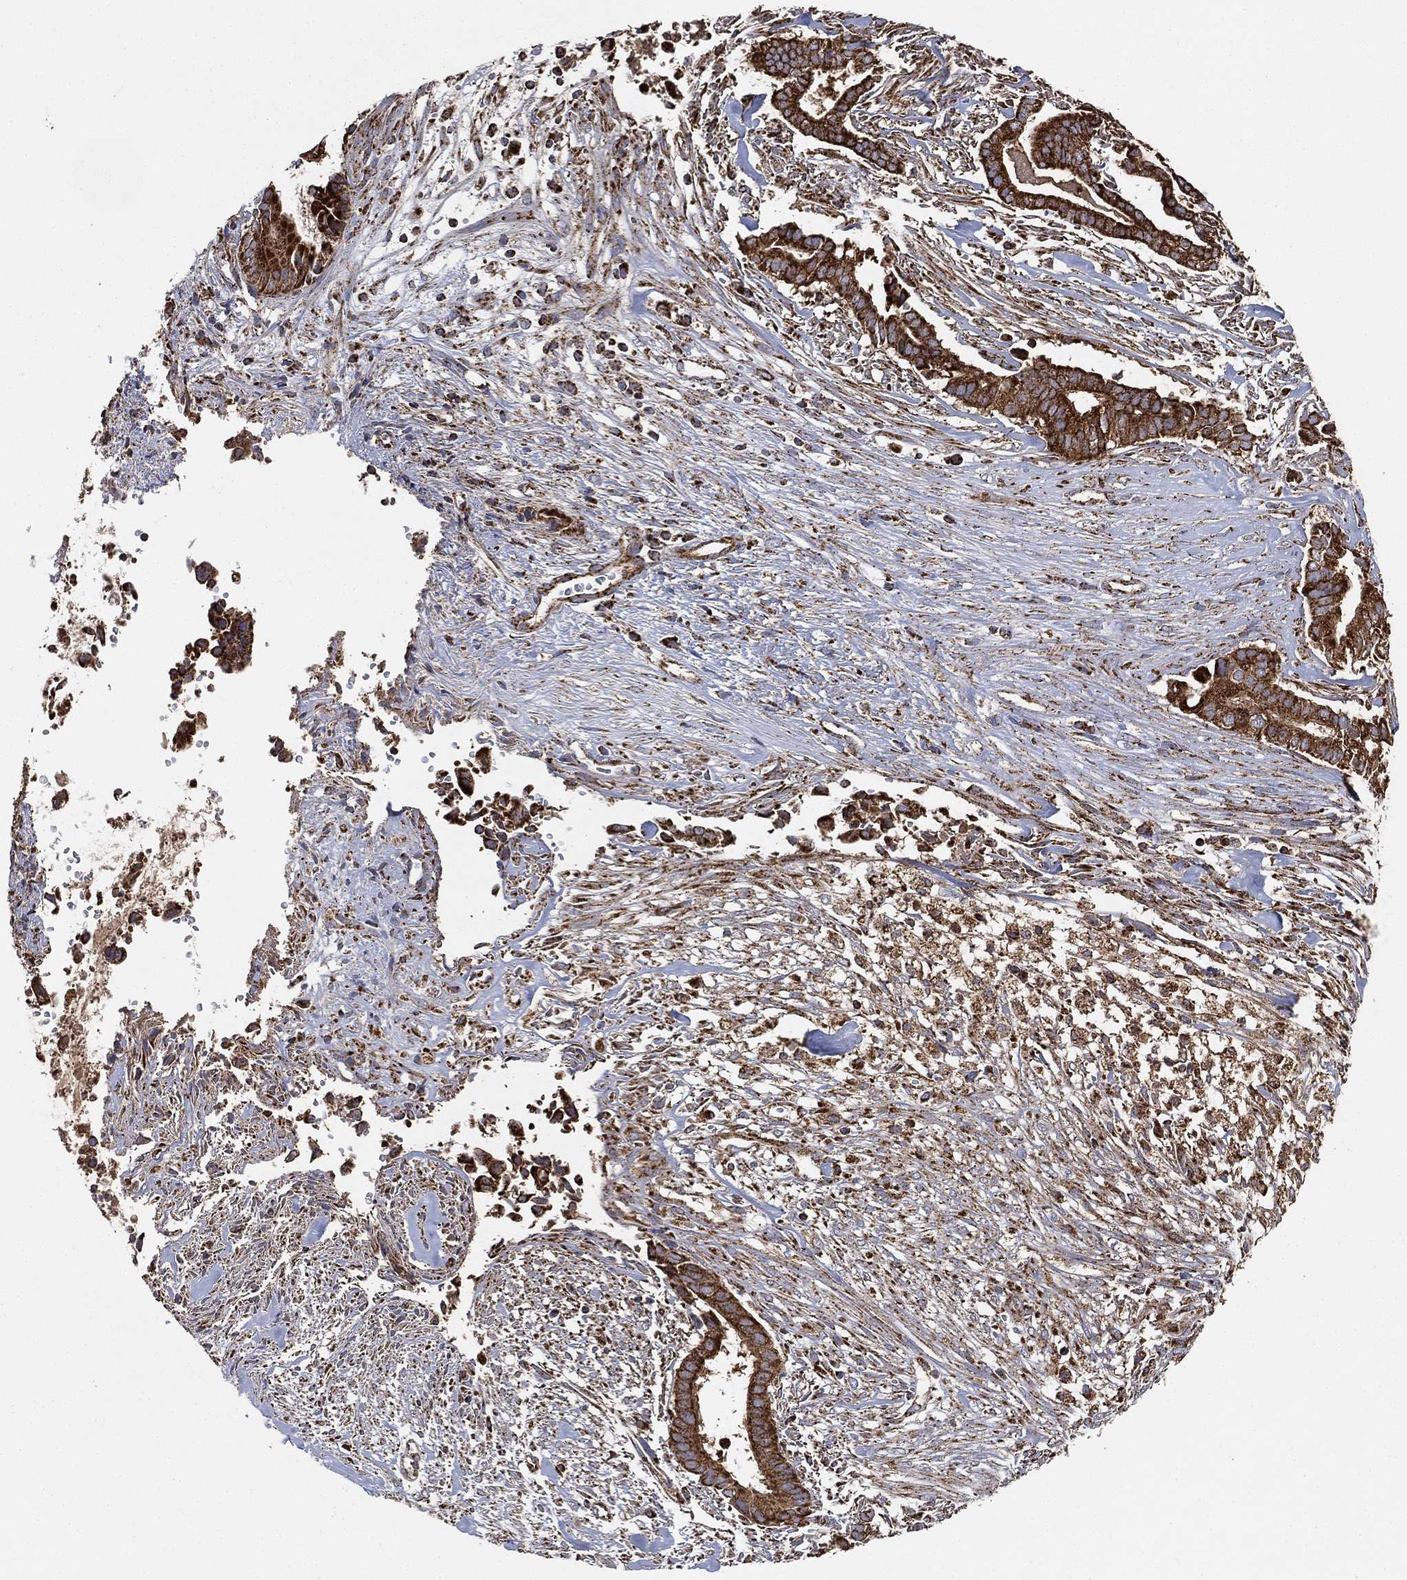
{"staining": {"intensity": "strong", "quantity": ">75%", "location": "cytoplasmic/membranous"}, "tissue": "pancreatic cancer", "cell_type": "Tumor cells", "image_type": "cancer", "snomed": [{"axis": "morphology", "description": "Adenocarcinoma, NOS"}, {"axis": "topography", "description": "Pancreas"}], "caption": "Immunohistochemistry (IHC) staining of adenocarcinoma (pancreatic), which displays high levels of strong cytoplasmic/membranous expression in about >75% of tumor cells indicating strong cytoplasmic/membranous protein staining. The staining was performed using DAB (brown) for protein detection and nuclei were counterstained in hematoxylin (blue).", "gene": "SLC38A7", "patient": {"sex": "male", "age": 61}}